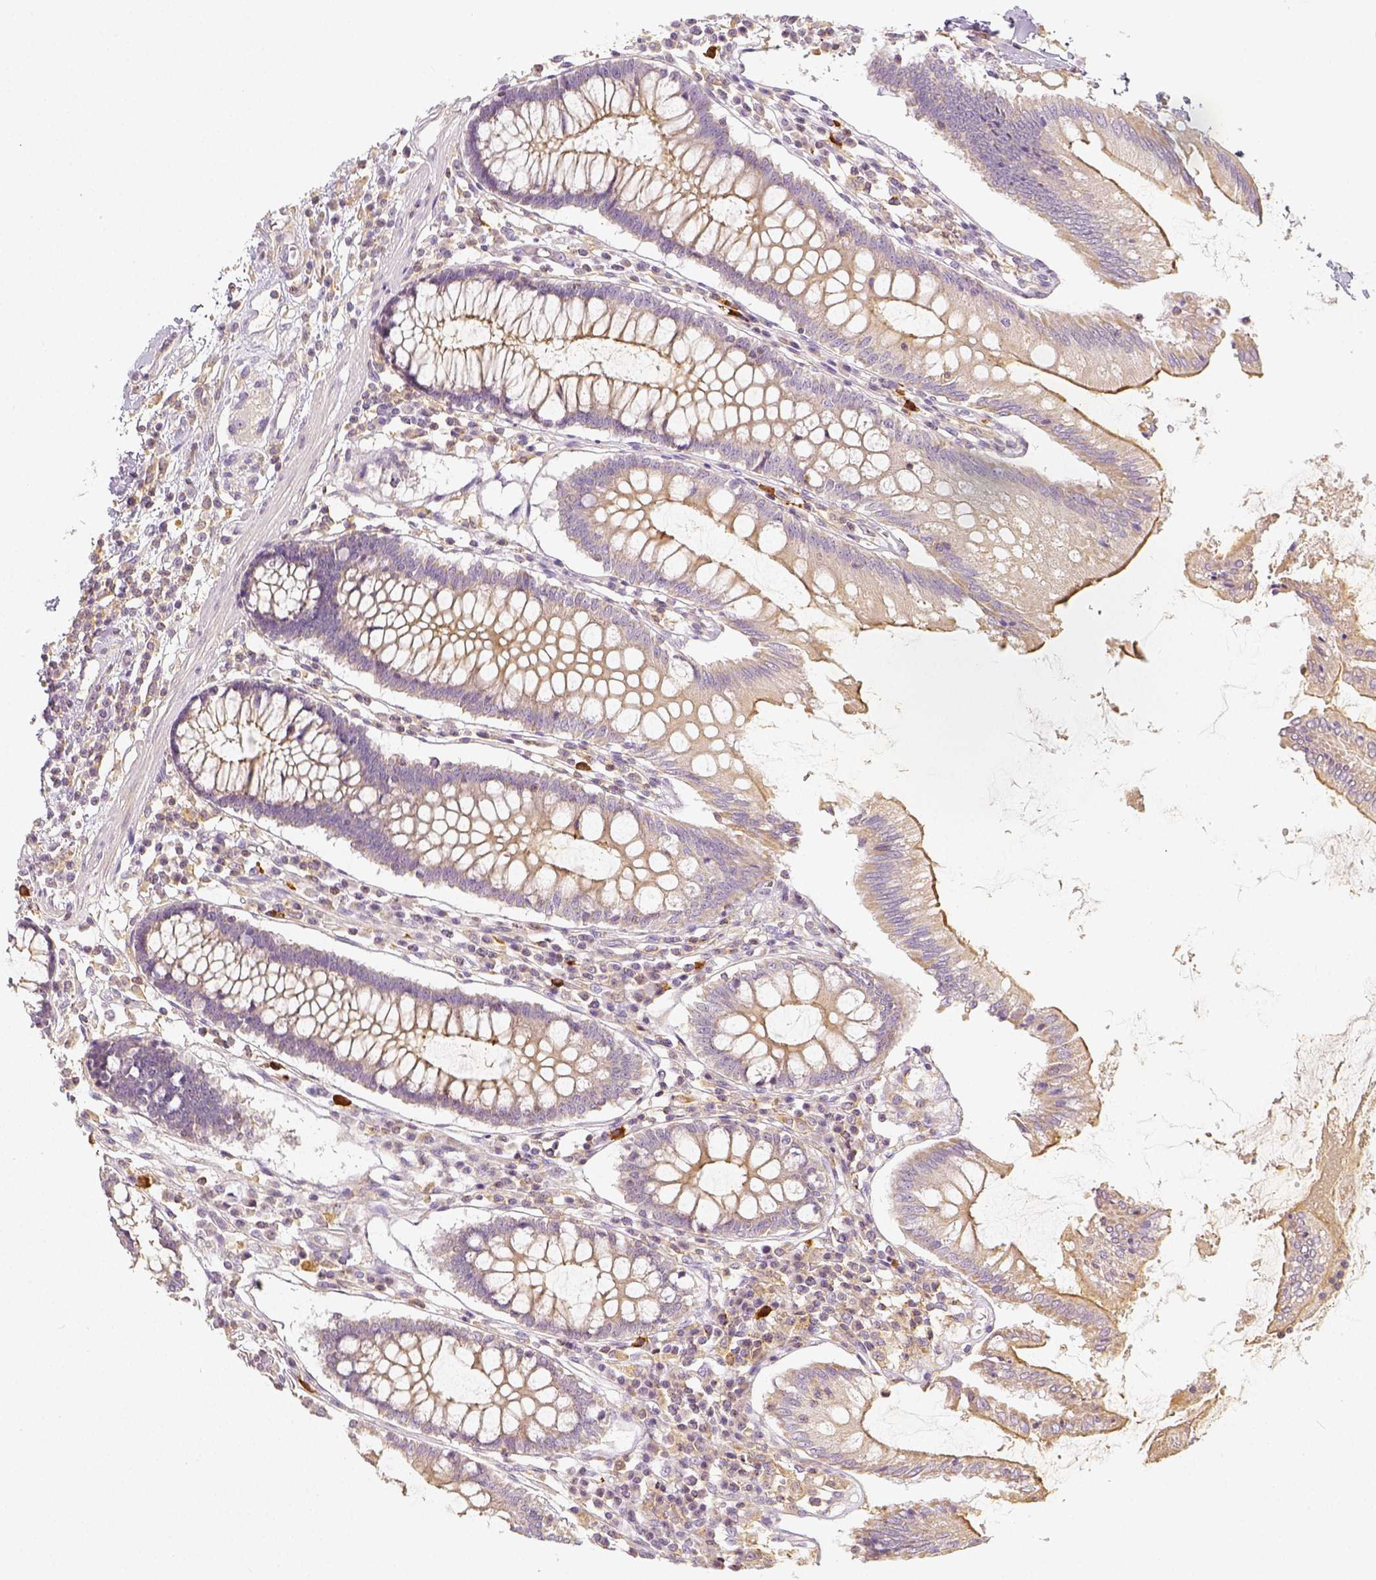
{"staining": {"intensity": "negative", "quantity": "none", "location": "none"}, "tissue": "colon", "cell_type": "Endothelial cells", "image_type": "normal", "snomed": [{"axis": "morphology", "description": "Normal tissue, NOS"}, {"axis": "morphology", "description": "Adenocarcinoma, NOS"}, {"axis": "topography", "description": "Colon"}], "caption": "This is an immunohistochemistry (IHC) photomicrograph of normal human colon. There is no staining in endothelial cells.", "gene": "PTPRJ", "patient": {"sex": "male", "age": 83}}